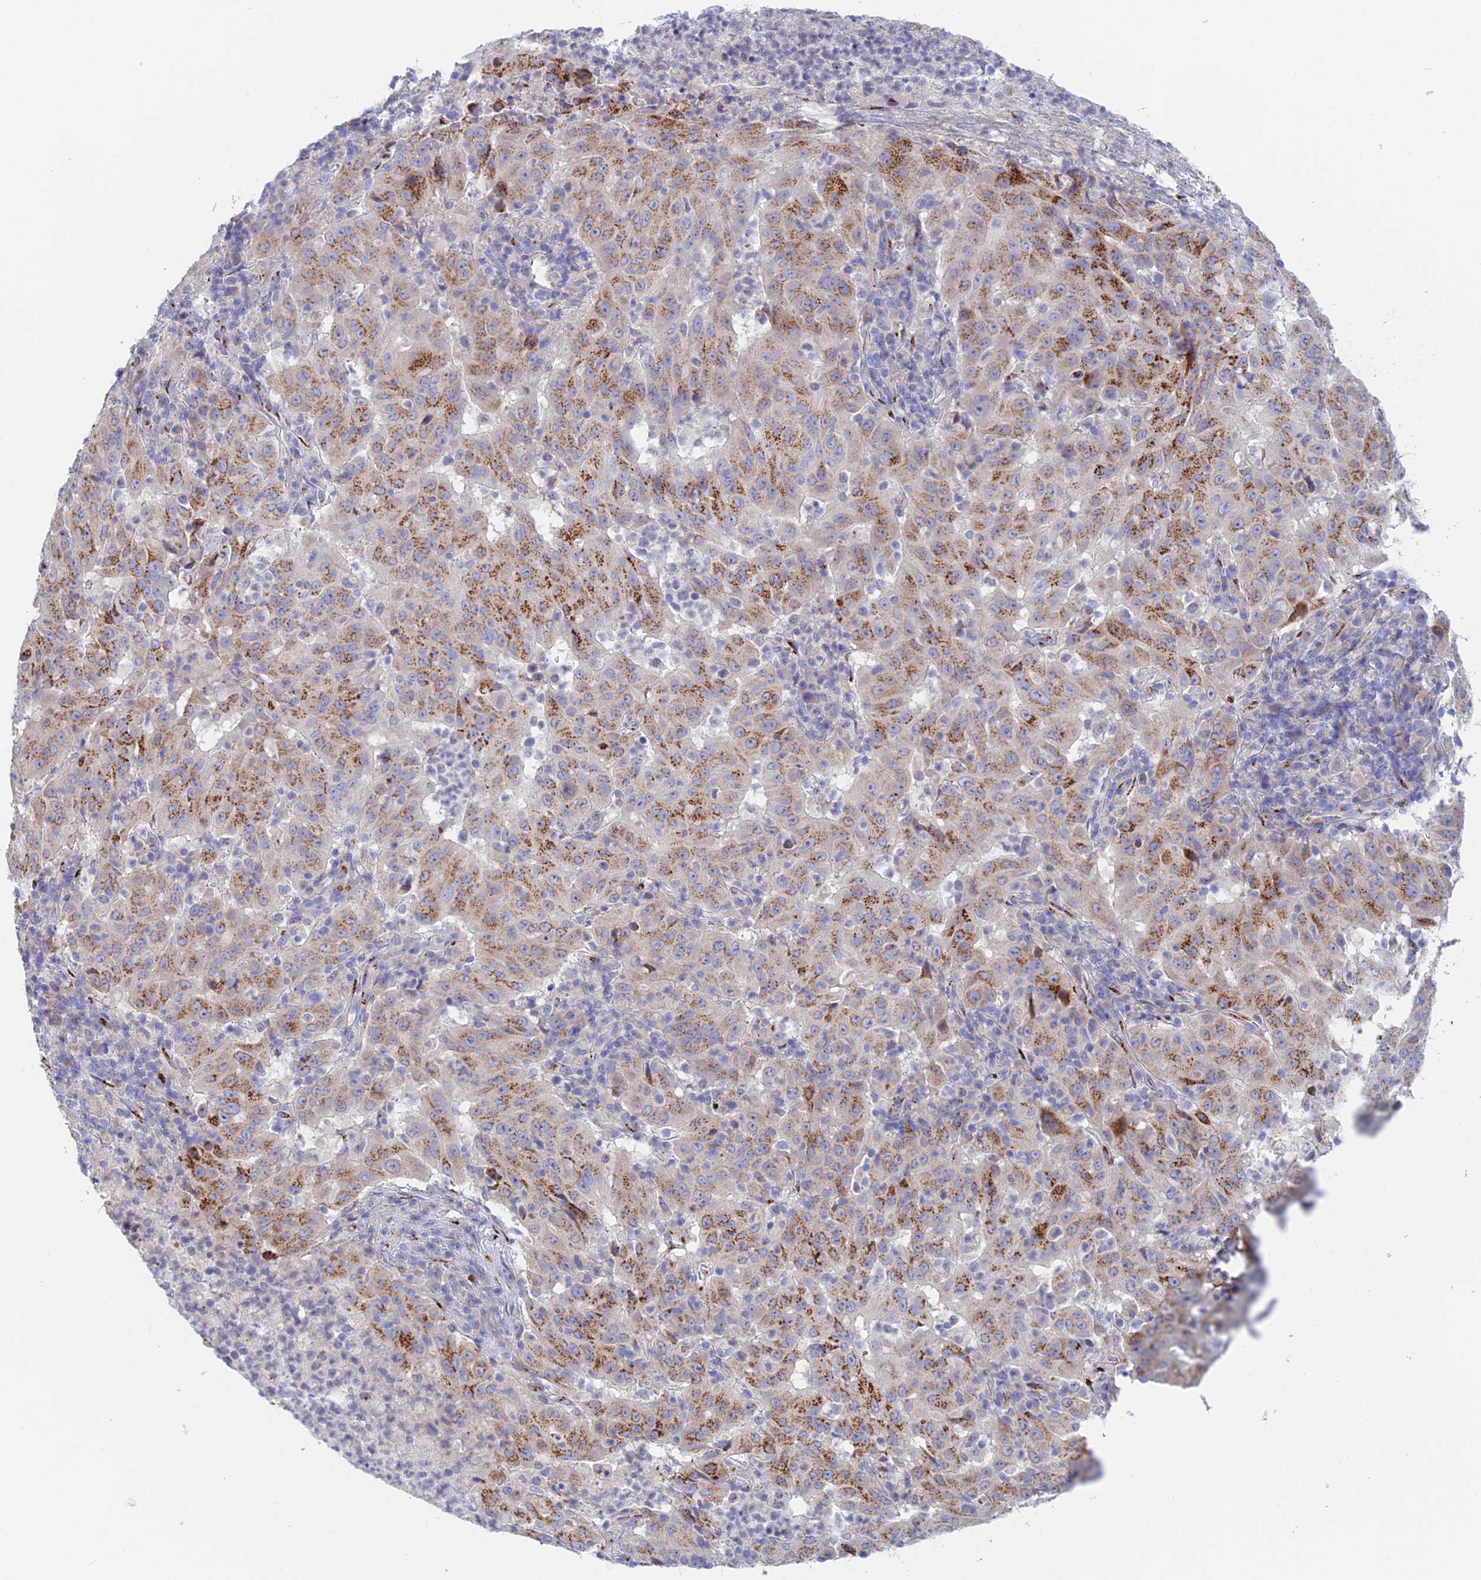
{"staining": {"intensity": "strong", "quantity": "25%-75%", "location": "cytoplasmic/membranous"}, "tissue": "pancreatic cancer", "cell_type": "Tumor cells", "image_type": "cancer", "snomed": [{"axis": "morphology", "description": "Adenocarcinoma, NOS"}, {"axis": "topography", "description": "Pancreas"}], "caption": "A histopathology image of human pancreatic cancer (adenocarcinoma) stained for a protein displays strong cytoplasmic/membranous brown staining in tumor cells. (DAB IHC, brown staining for protein, blue staining for nuclei).", "gene": "SLC24A3", "patient": {"sex": "male", "age": 63}}